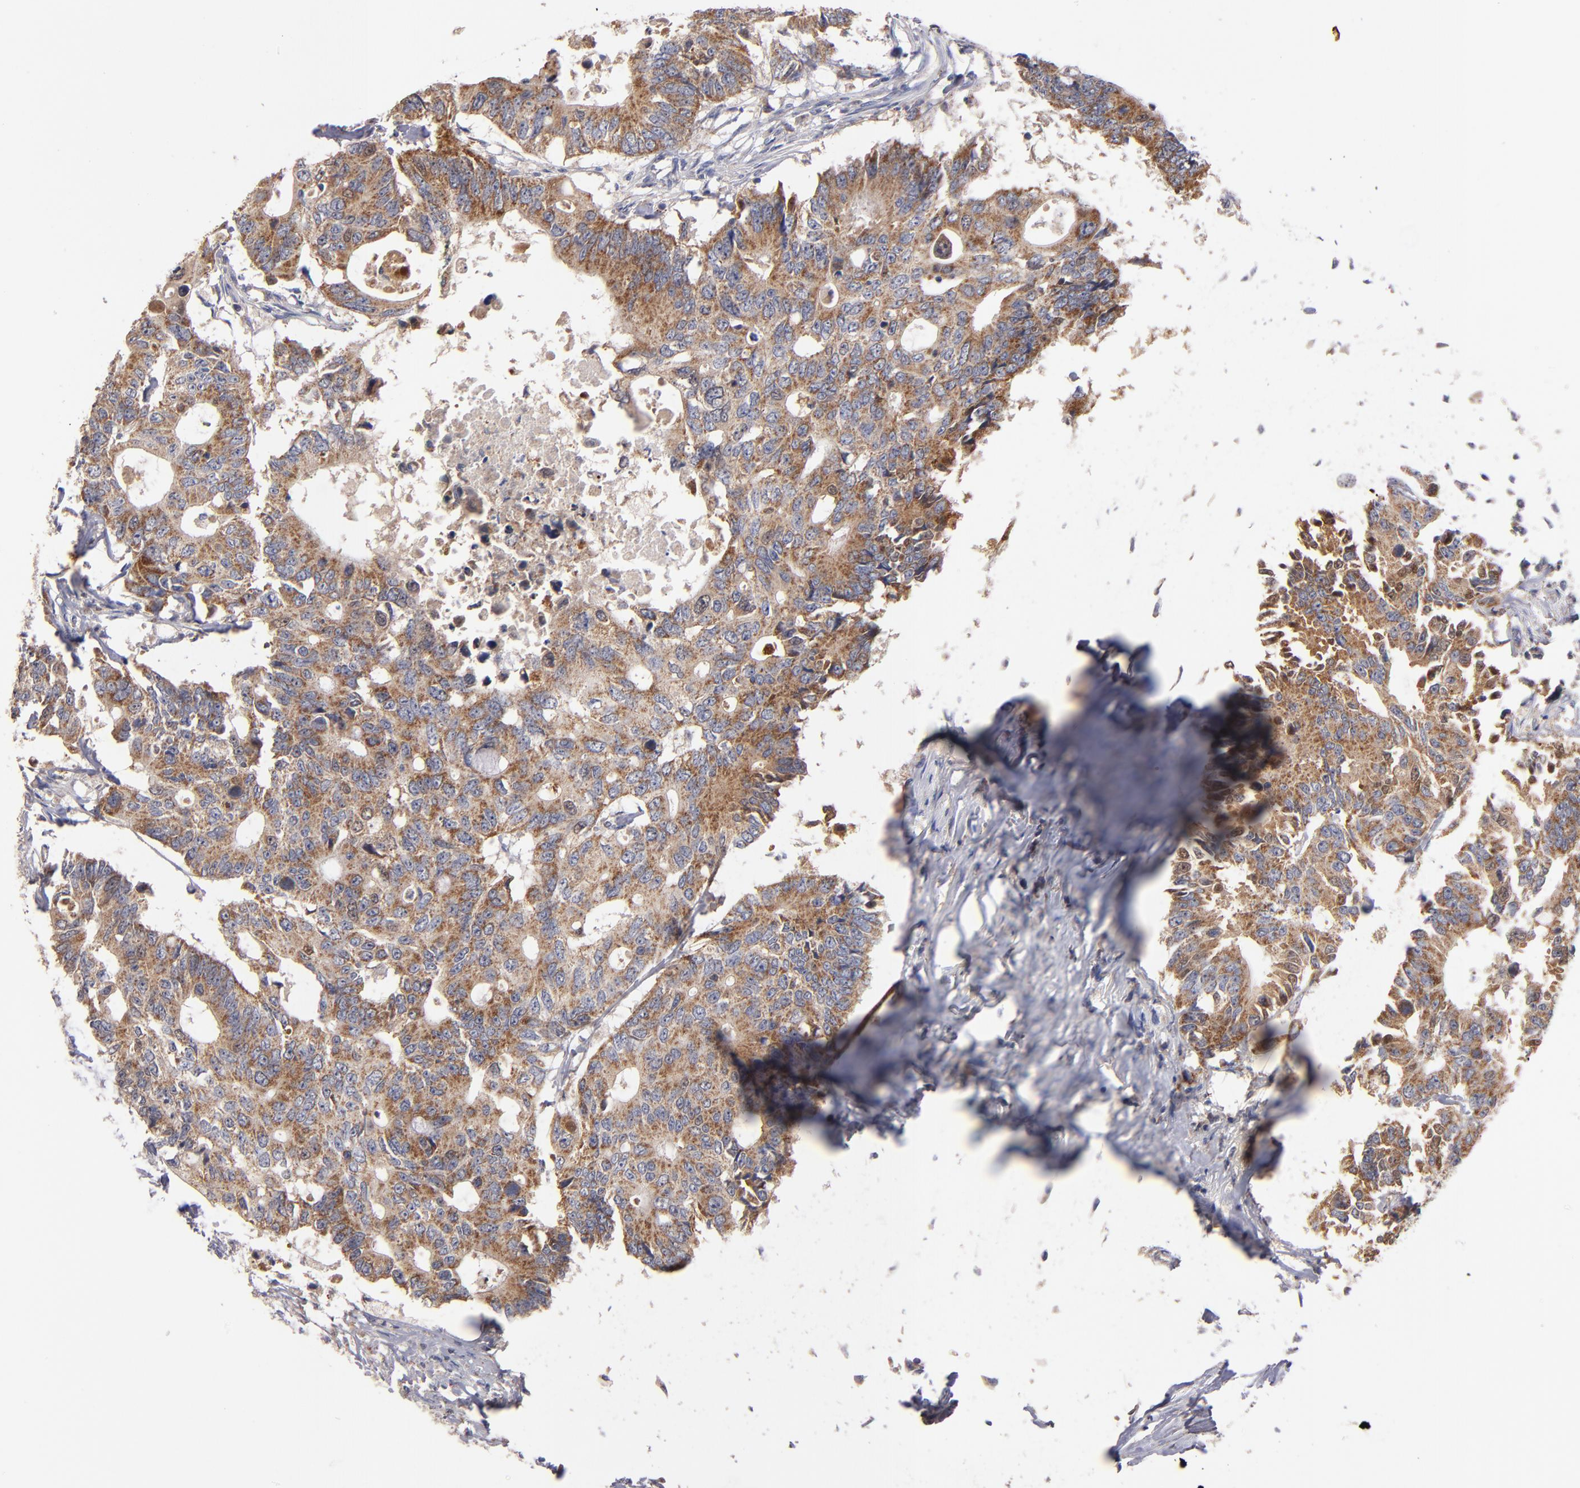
{"staining": {"intensity": "moderate", "quantity": ">75%", "location": "cytoplasmic/membranous"}, "tissue": "colorectal cancer", "cell_type": "Tumor cells", "image_type": "cancer", "snomed": [{"axis": "morphology", "description": "Adenocarcinoma, NOS"}, {"axis": "topography", "description": "Colon"}], "caption": "Colorectal cancer tissue displays moderate cytoplasmic/membranous expression in approximately >75% of tumor cells", "gene": "DIABLO", "patient": {"sex": "male", "age": 71}}